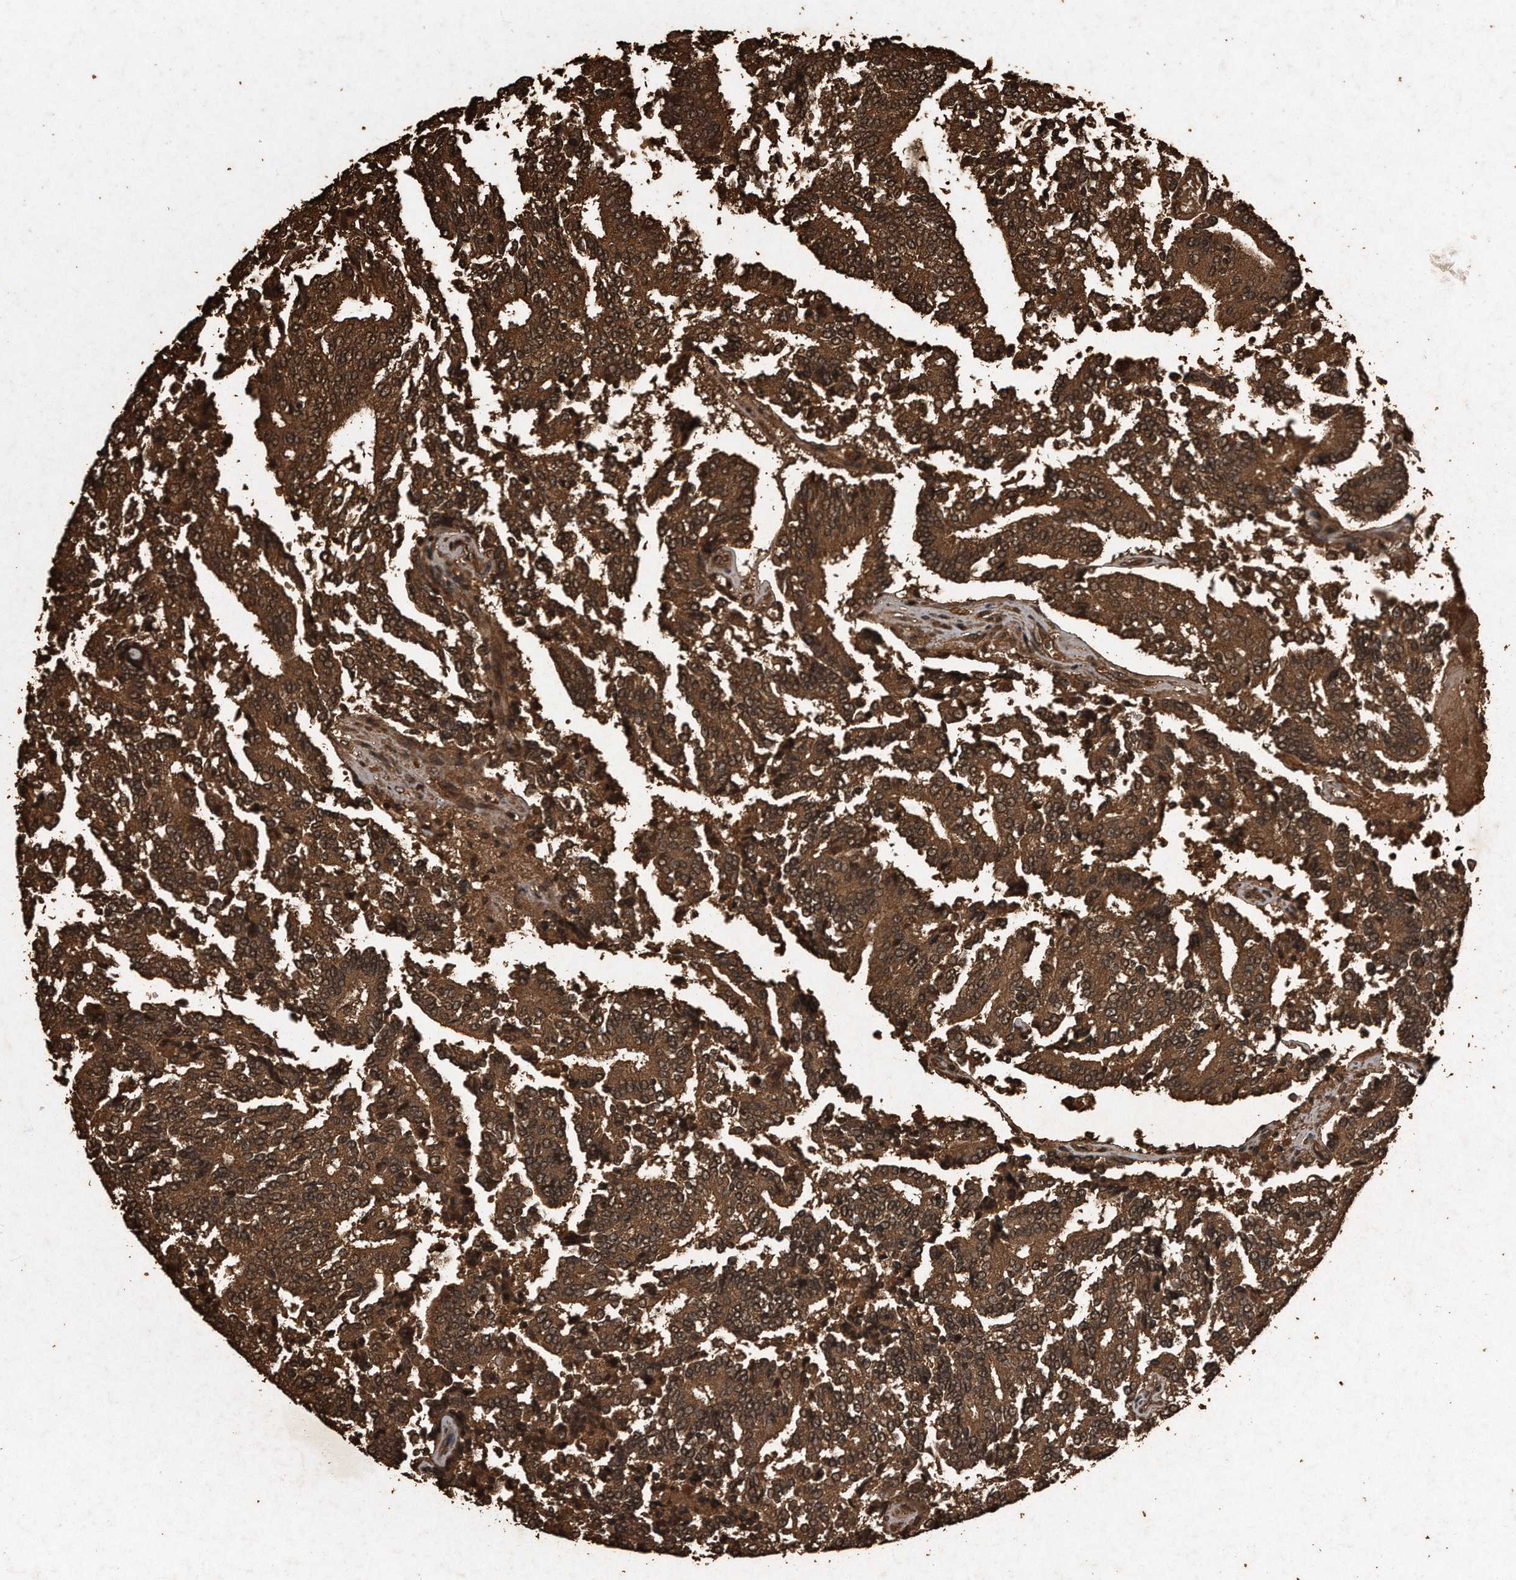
{"staining": {"intensity": "strong", "quantity": ">75%", "location": "cytoplasmic/membranous,nuclear"}, "tissue": "prostate cancer", "cell_type": "Tumor cells", "image_type": "cancer", "snomed": [{"axis": "morphology", "description": "Normal tissue, NOS"}, {"axis": "morphology", "description": "Adenocarcinoma, High grade"}, {"axis": "topography", "description": "Prostate"}, {"axis": "topography", "description": "Seminal veicle"}], "caption": "DAB immunohistochemical staining of human high-grade adenocarcinoma (prostate) exhibits strong cytoplasmic/membranous and nuclear protein positivity in approximately >75% of tumor cells.", "gene": "CFLAR", "patient": {"sex": "male", "age": 55}}